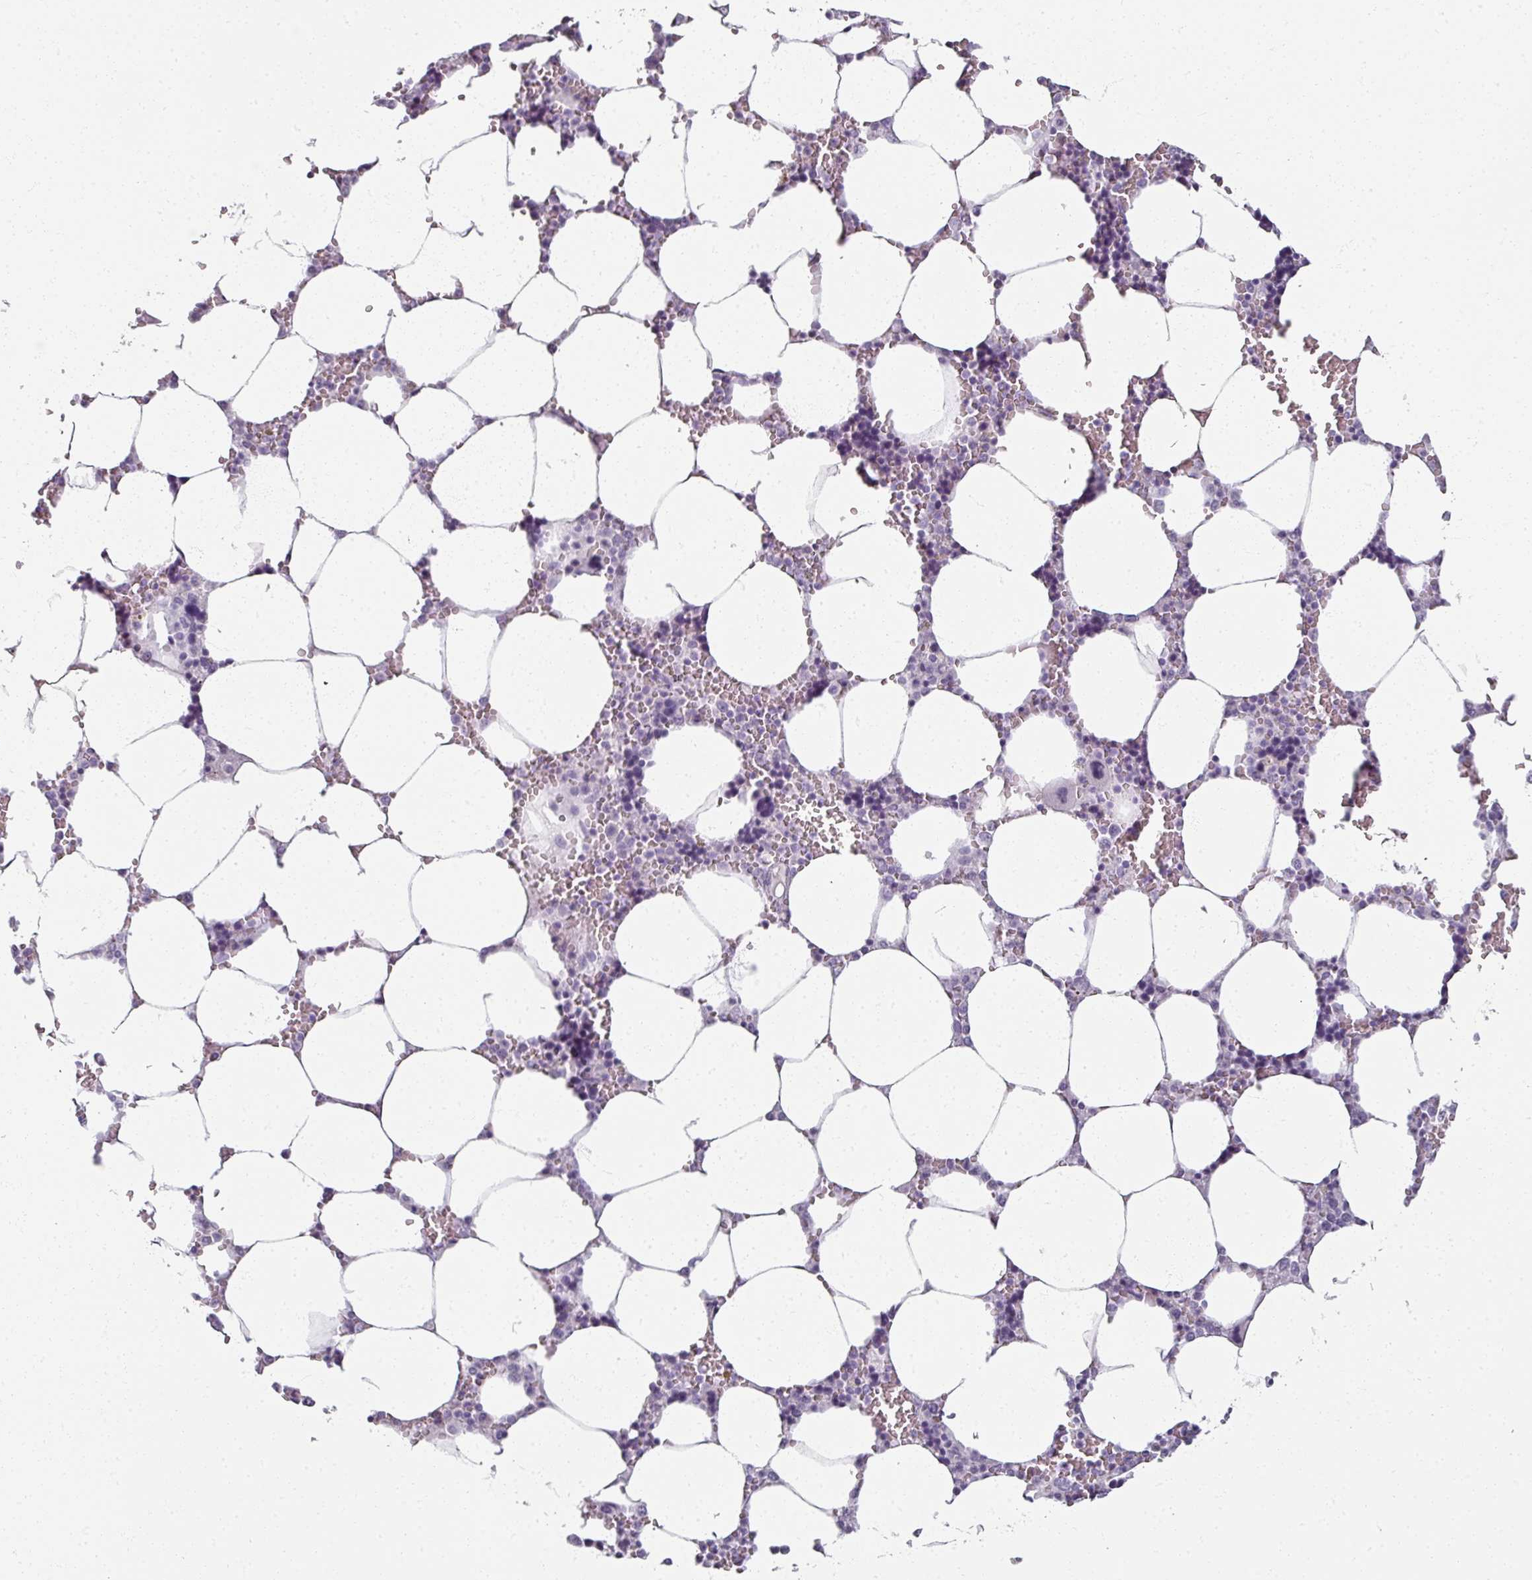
{"staining": {"intensity": "negative", "quantity": "none", "location": "none"}, "tissue": "bone marrow", "cell_type": "Hematopoietic cells", "image_type": "normal", "snomed": [{"axis": "morphology", "description": "Normal tissue, NOS"}, {"axis": "topography", "description": "Bone marrow"}], "caption": "This photomicrograph is of benign bone marrow stained with immunohistochemistry (IHC) to label a protein in brown with the nuclei are counter-stained blue. There is no staining in hematopoietic cells.", "gene": "REG3A", "patient": {"sex": "male", "age": 64}}